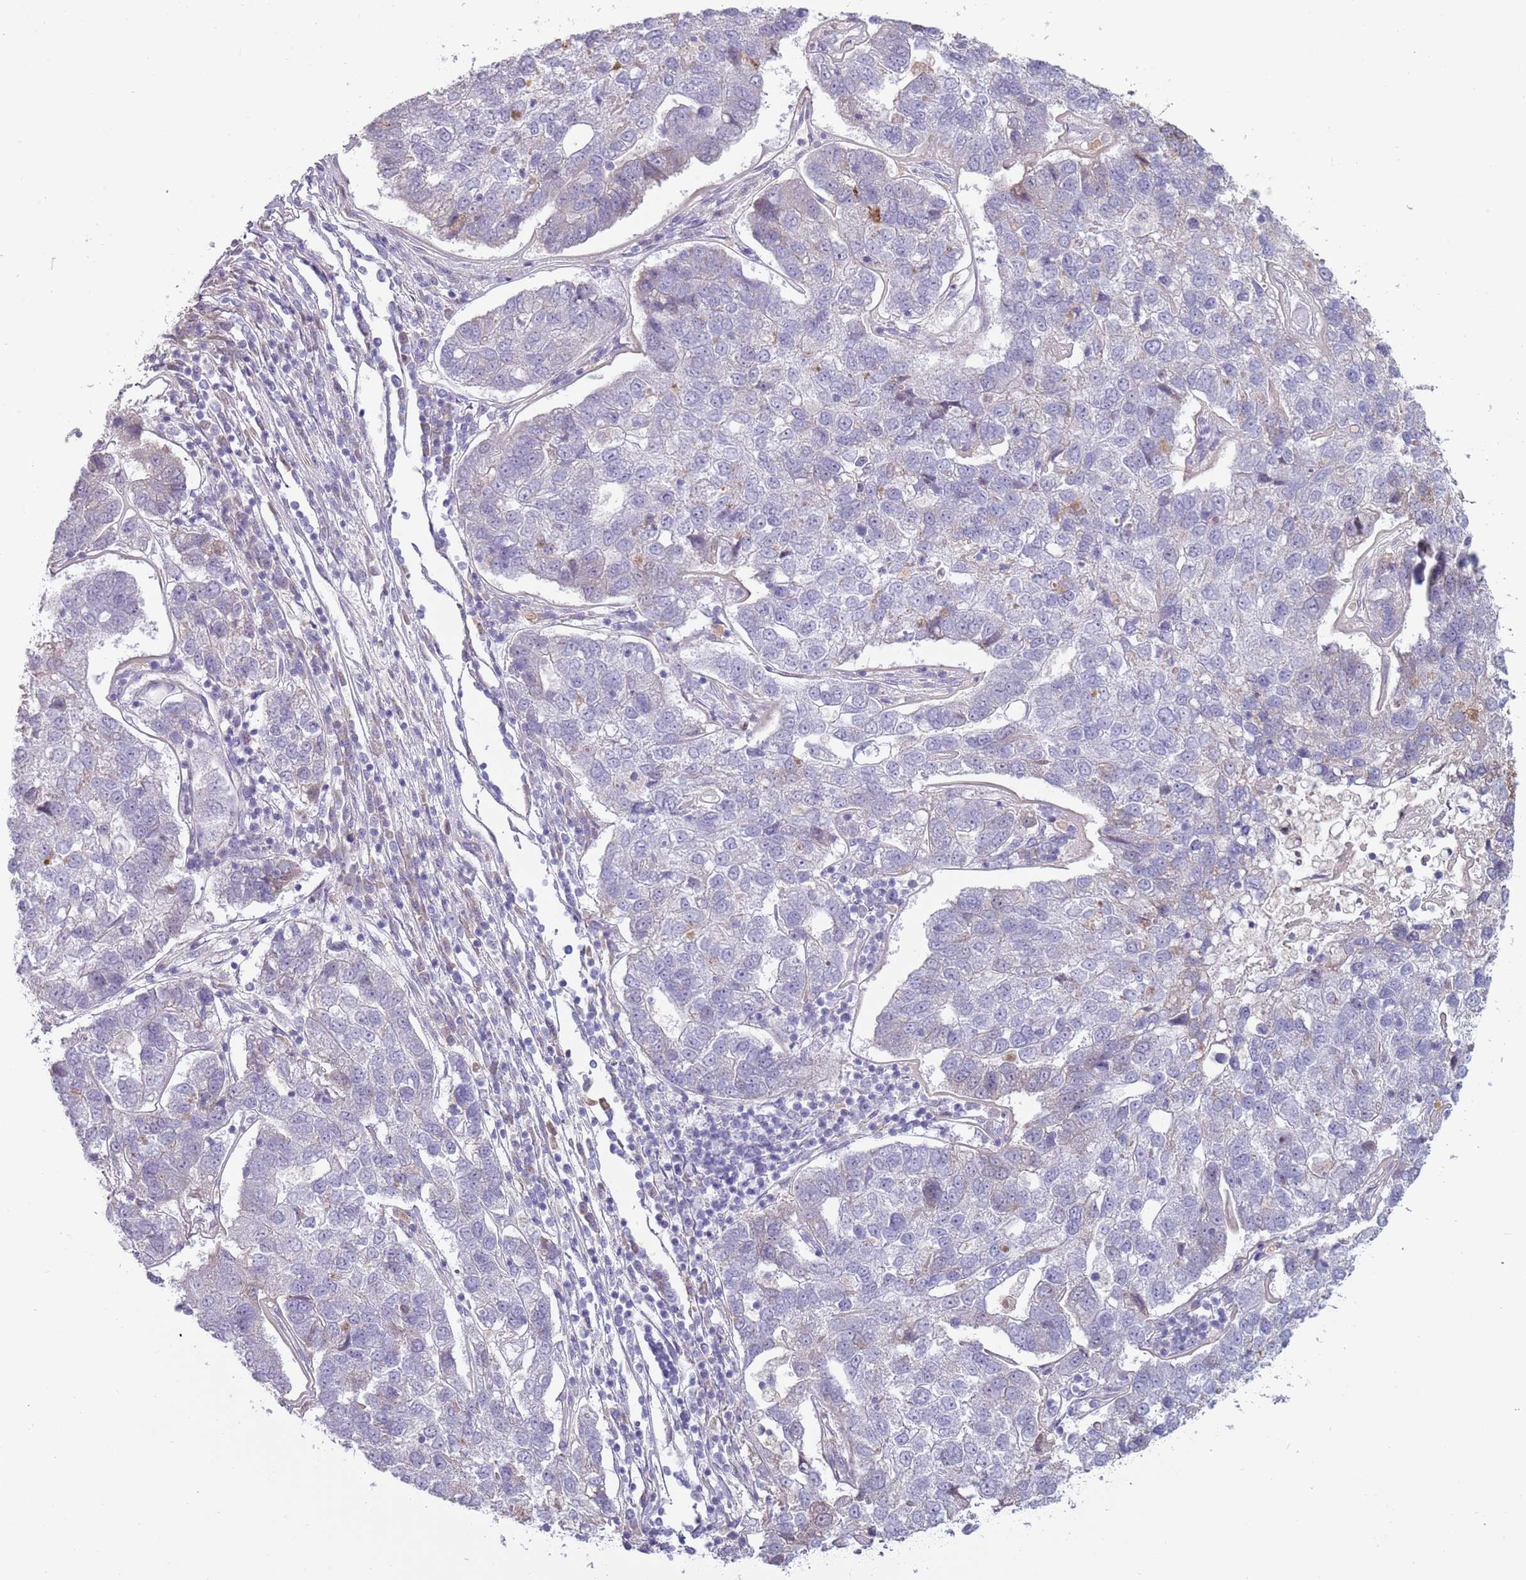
{"staining": {"intensity": "negative", "quantity": "none", "location": "none"}, "tissue": "pancreatic cancer", "cell_type": "Tumor cells", "image_type": "cancer", "snomed": [{"axis": "morphology", "description": "Adenocarcinoma, NOS"}, {"axis": "topography", "description": "Pancreas"}], "caption": "A high-resolution image shows immunohistochemistry (IHC) staining of pancreatic cancer, which exhibits no significant positivity in tumor cells.", "gene": "TNFRSF6B", "patient": {"sex": "female", "age": 61}}